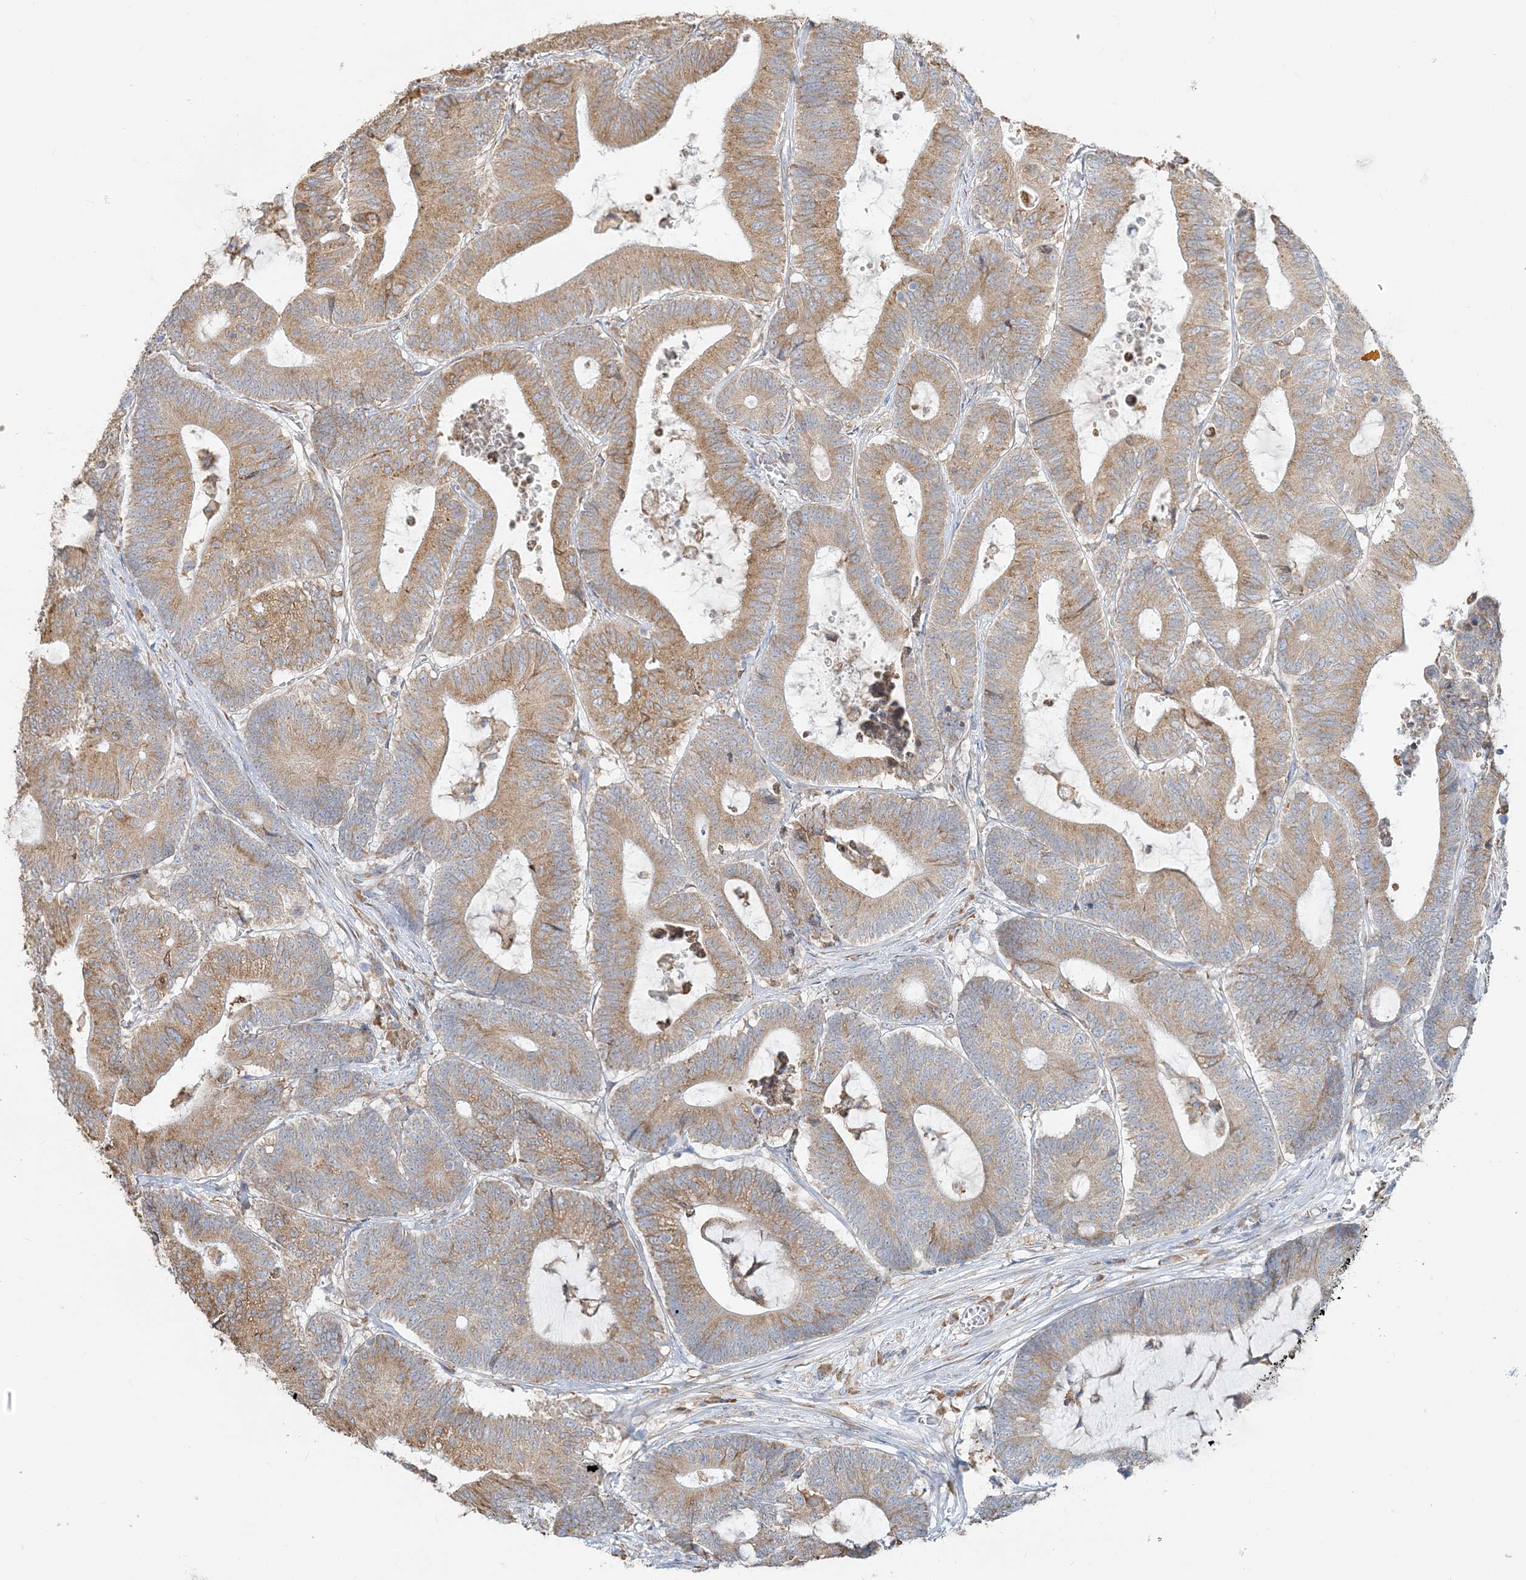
{"staining": {"intensity": "moderate", "quantity": ">75%", "location": "cytoplasmic/membranous"}, "tissue": "colorectal cancer", "cell_type": "Tumor cells", "image_type": "cancer", "snomed": [{"axis": "morphology", "description": "Adenocarcinoma, NOS"}, {"axis": "topography", "description": "Colon"}], "caption": "The photomicrograph shows immunohistochemical staining of adenocarcinoma (colorectal). There is moderate cytoplasmic/membranous expression is appreciated in approximately >75% of tumor cells. (Brightfield microscopy of DAB IHC at high magnification).", "gene": "TBC1D5", "patient": {"sex": "female", "age": 84}}